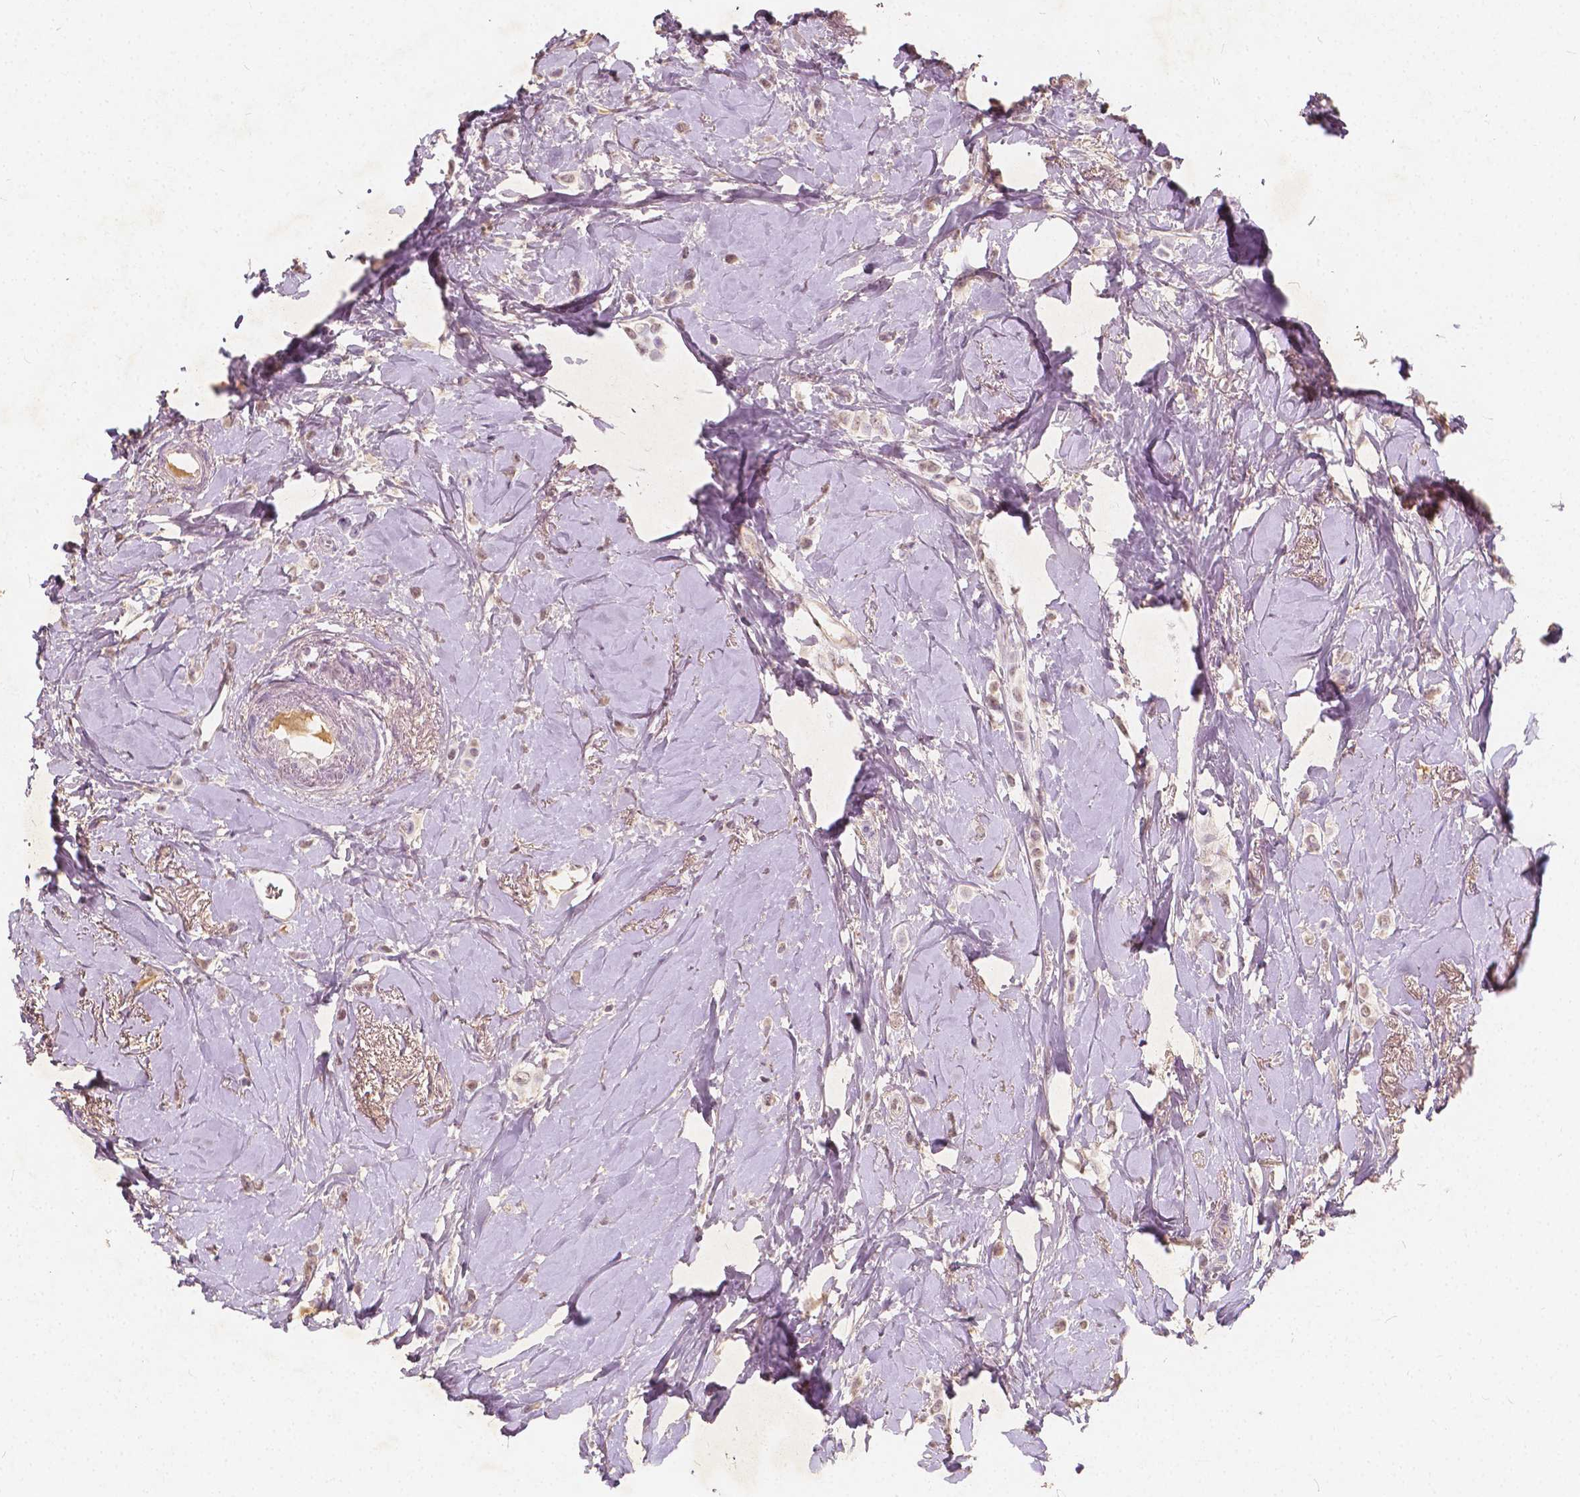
{"staining": {"intensity": "weak", "quantity": "<25%", "location": "nuclear"}, "tissue": "breast cancer", "cell_type": "Tumor cells", "image_type": "cancer", "snomed": [{"axis": "morphology", "description": "Lobular carcinoma"}, {"axis": "topography", "description": "Breast"}], "caption": "An immunohistochemistry image of lobular carcinoma (breast) is shown. There is no staining in tumor cells of lobular carcinoma (breast).", "gene": "SOX15", "patient": {"sex": "female", "age": 66}}